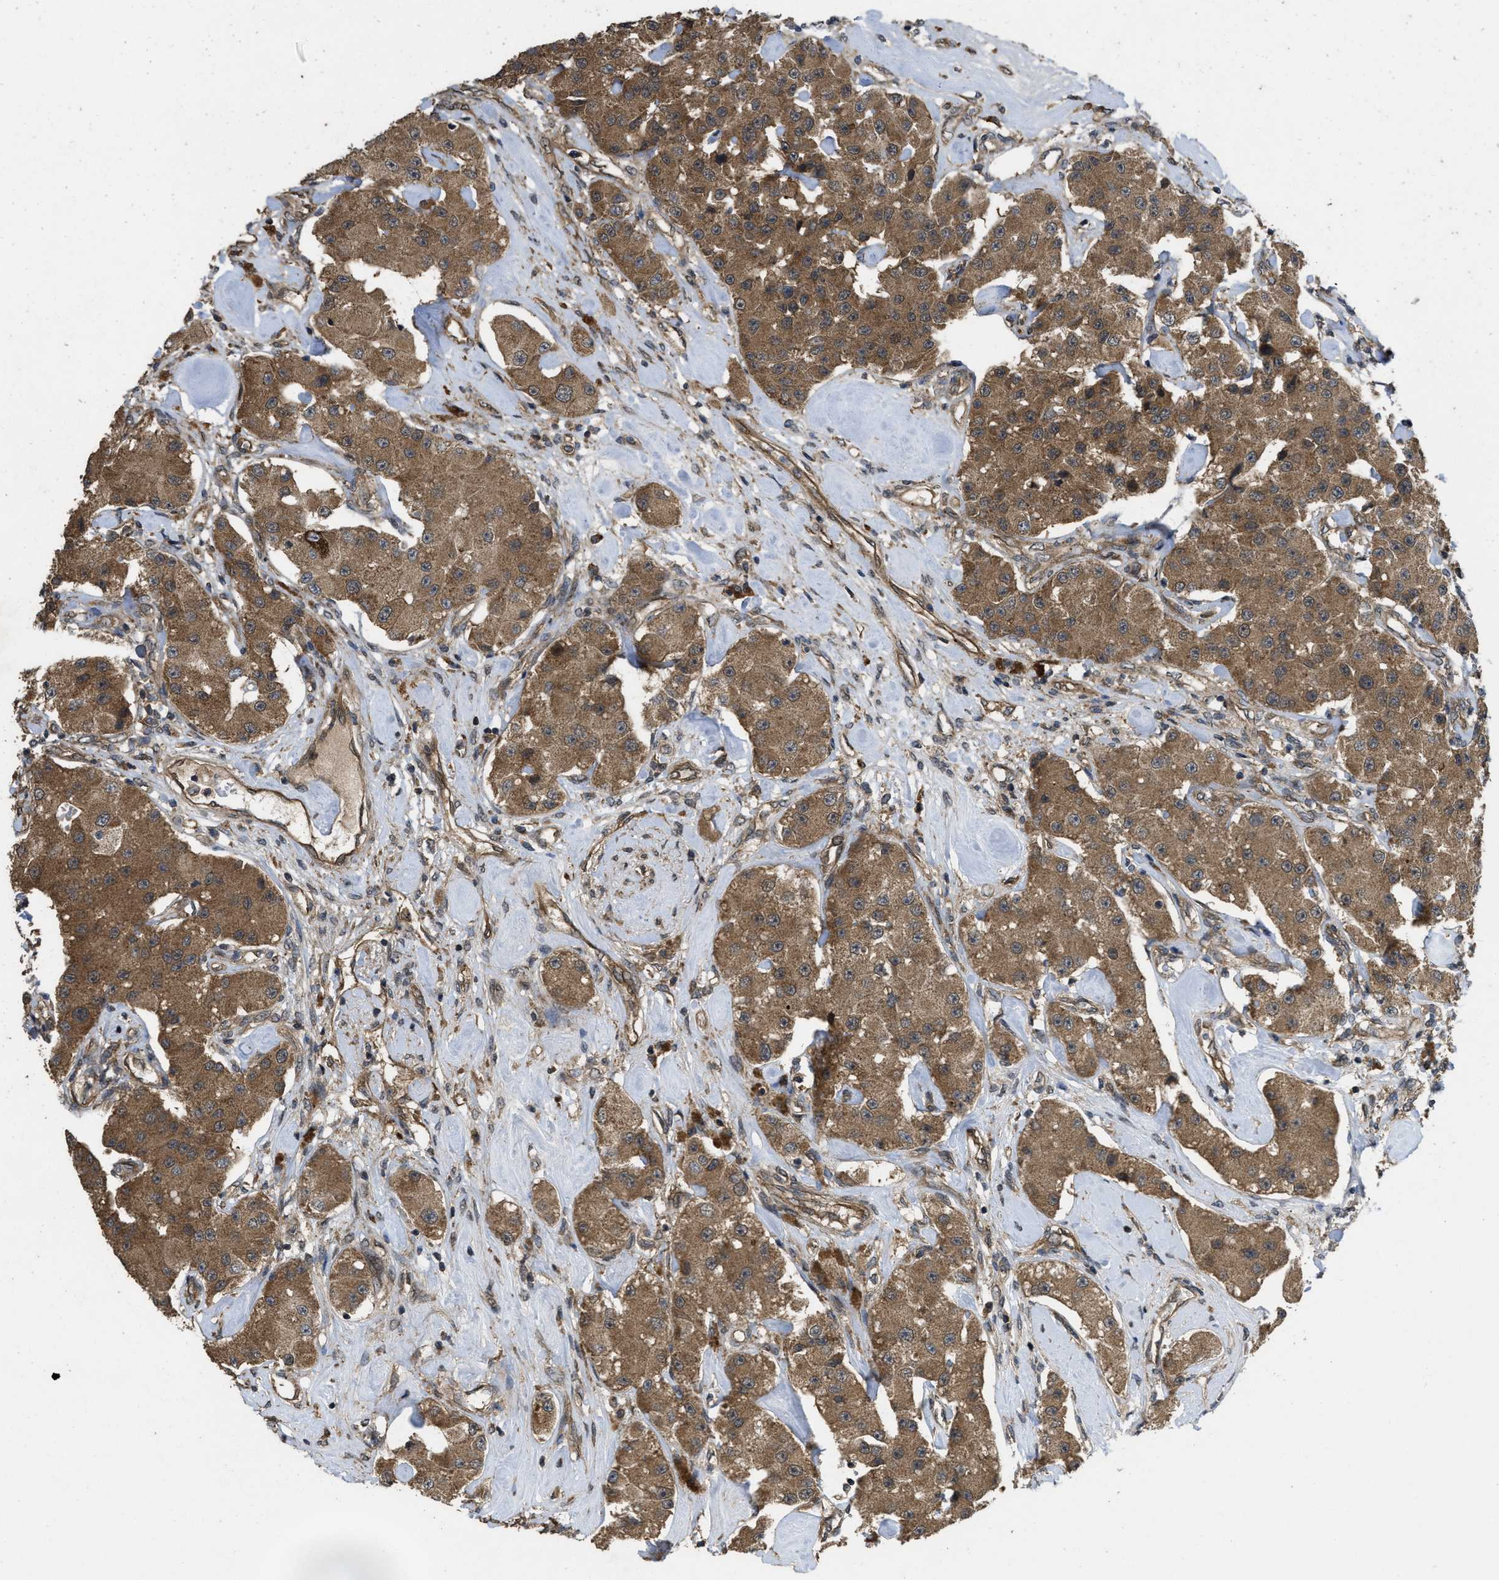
{"staining": {"intensity": "moderate", "quantity": ">75%", "location": "cytoplasmic/membranous"}, "tissue": "carcinoid", "cell_type": "Tumor cells", "image_type": "cancer", "snomed": [{"axis": "morphology", "description": "Carcinoid, malignant, NOS"}, {"axis": "topography", "description": "Pancreas"}], "caption": "Immunohistochemistry (IHC) photomicrograph of neoplastic tissue: human carcinoid stained using immunohistochemistry demonstrates medium levels of moderate protein expression localized specifically in the cytoplasmic/membranous of tumor cells, appearing as a cytoplasmic/membranous brown color.", "gene": "FZD6", "patient": {"sex": "male", "age": 41}}